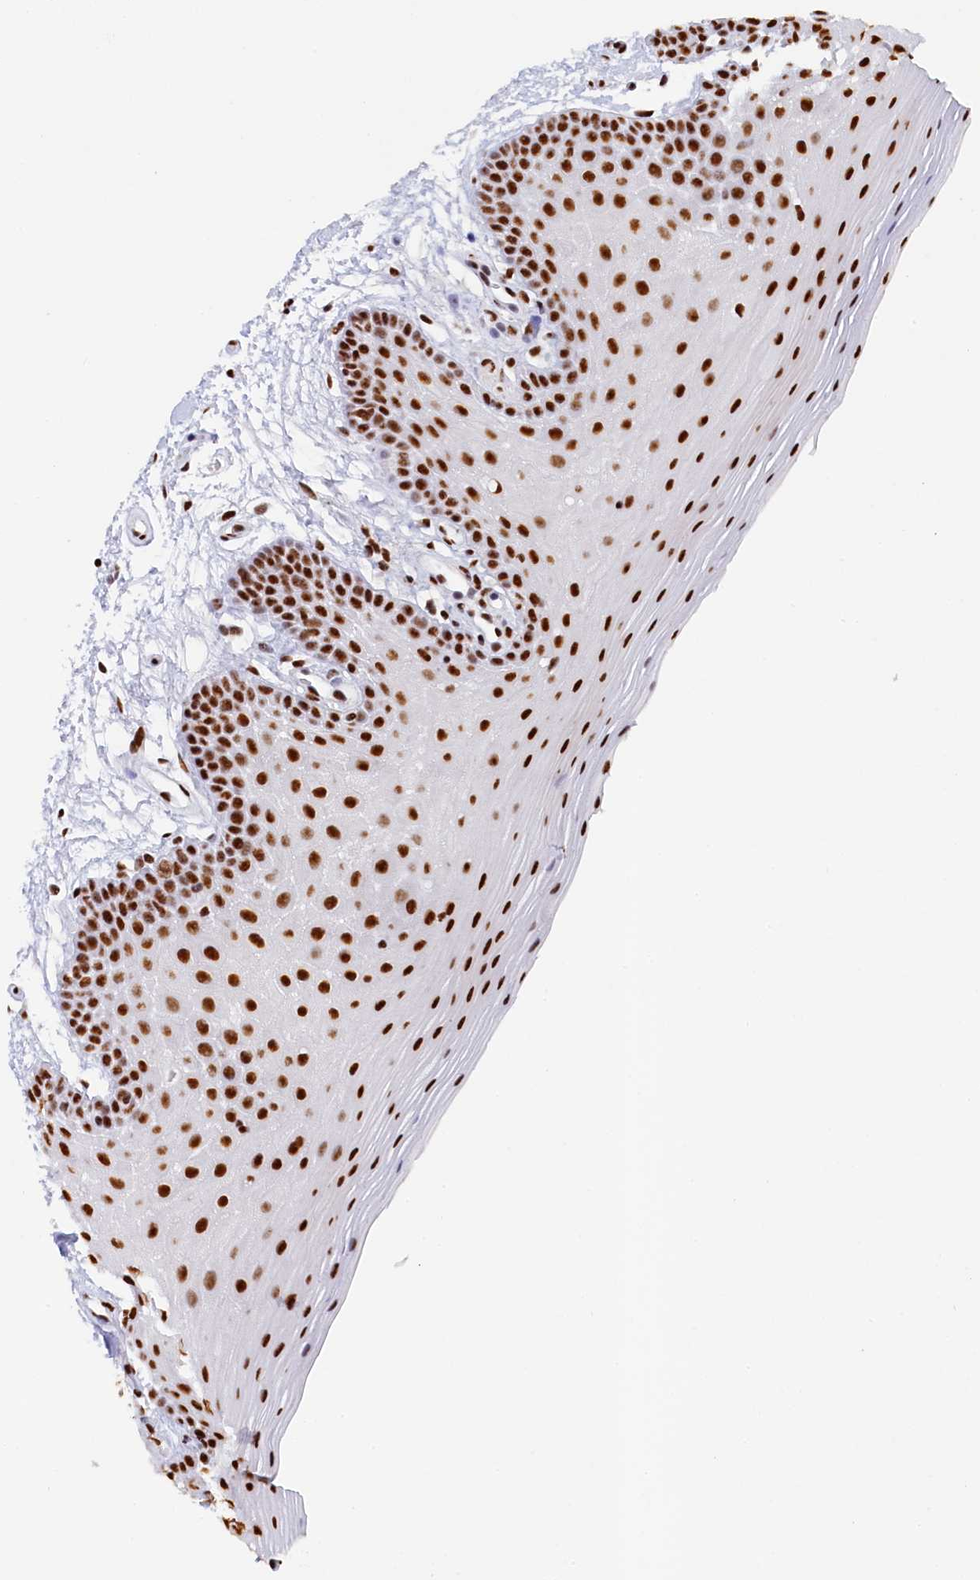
{"staining": {"intensity": "strong", "quantity": ">75%", "location": "nuclear"}, "tissue": "oral mucosa", "cell_type": "Squamous epithelial cells", "image_type": "normal", "snomed": [{"axis": "morphology", "description": "Normal tissue, NOS"}, {"axis": "topography", "description": "Oral tissue"}], "caption": "Oral mucosa stained with immunohistochemistry exhibits strong nuclear staining in about >75% of squamous epithelial cells.", "gene": "MOSPD3", "patient": {"sex": "male", "age": 62}}